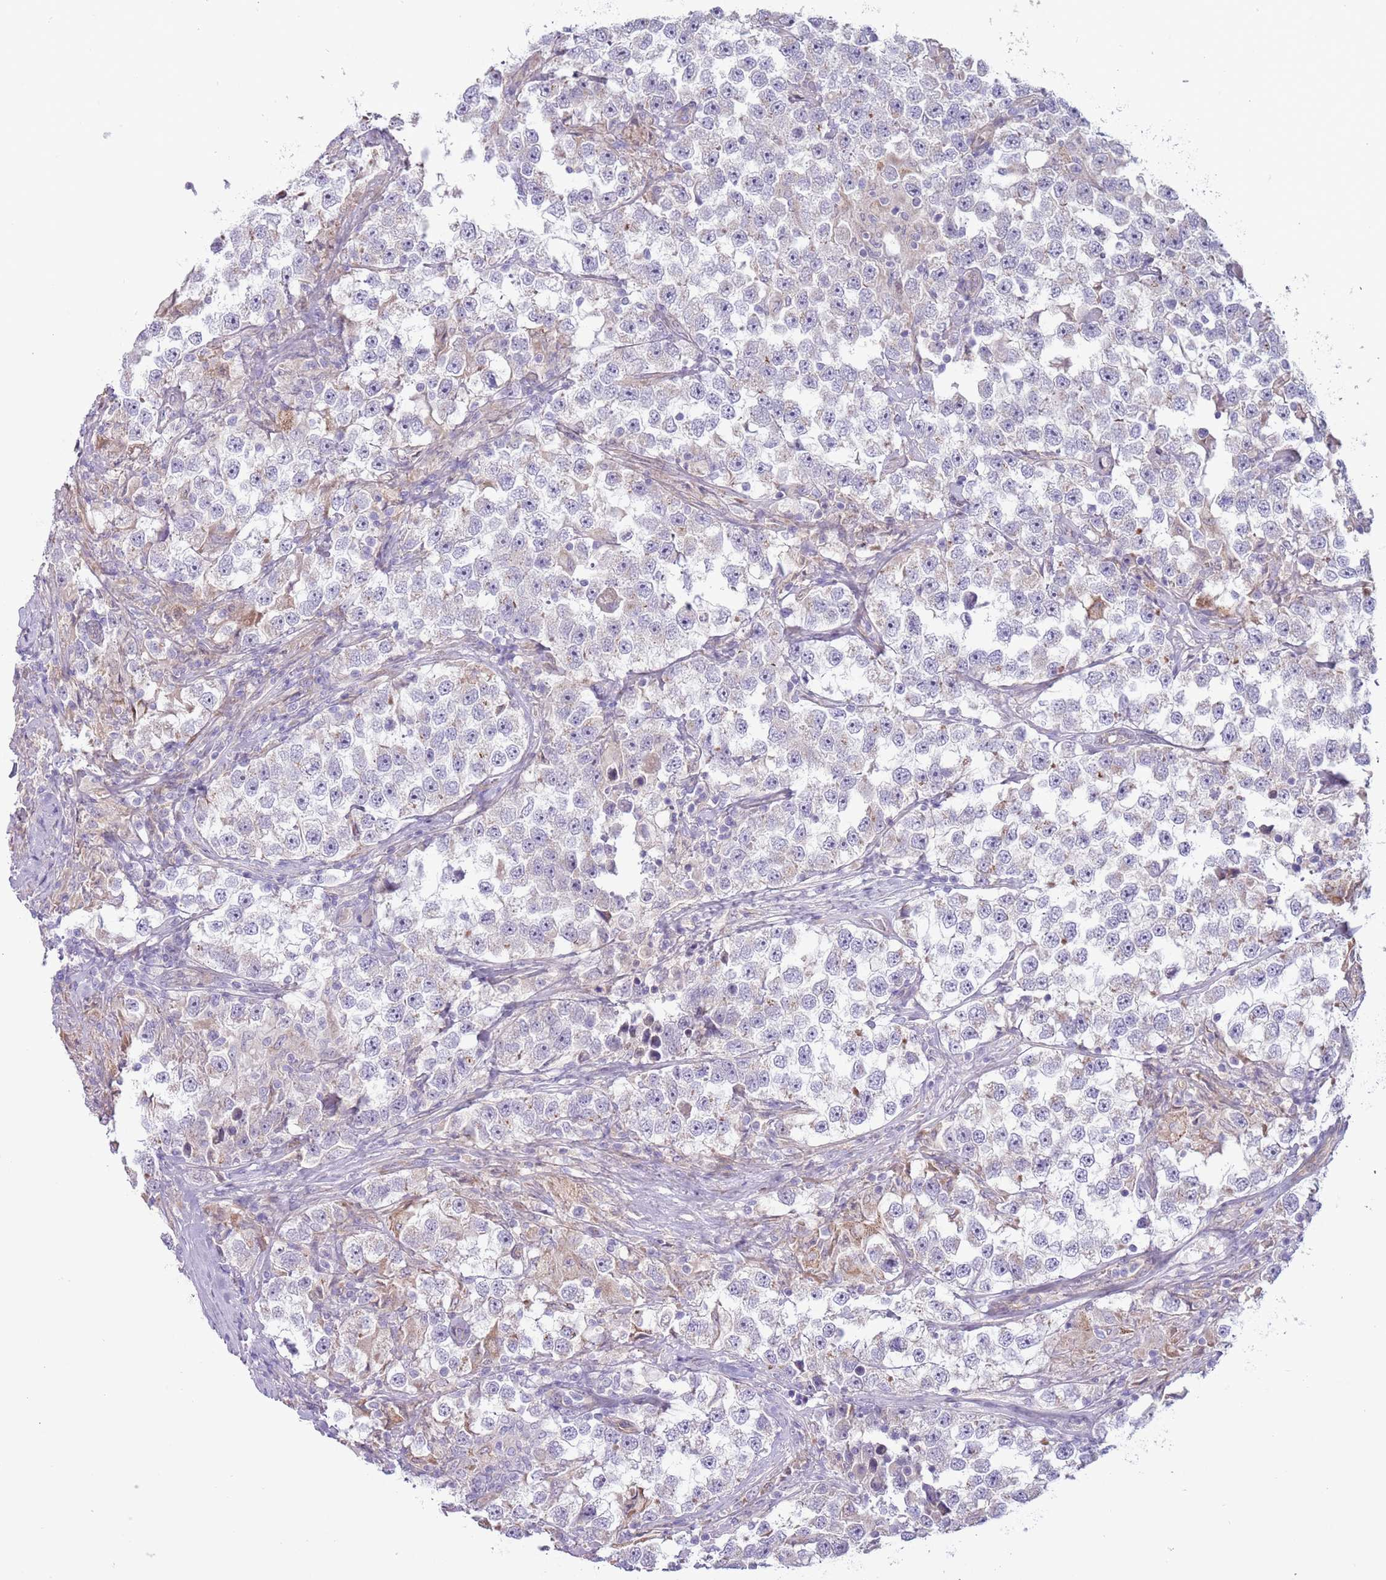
{"staining": {"intensity": "negative", "quantity": "none", "location": "none"}, "tissue": "testis cancer", "cell_type": "Tumor cells", "image_type": "cancer", "snomed": [{"axis": "morphology", "description": "Seminoma, NOS"}, {"axis": "topography", "description": "Testis"}], "caption": "Immunohistochemical staining of human seminoma (testis) demonstrates no significant expression in tumor cells.", "gene": "MRO", "patient": {"sex": "male", "age": 46}}